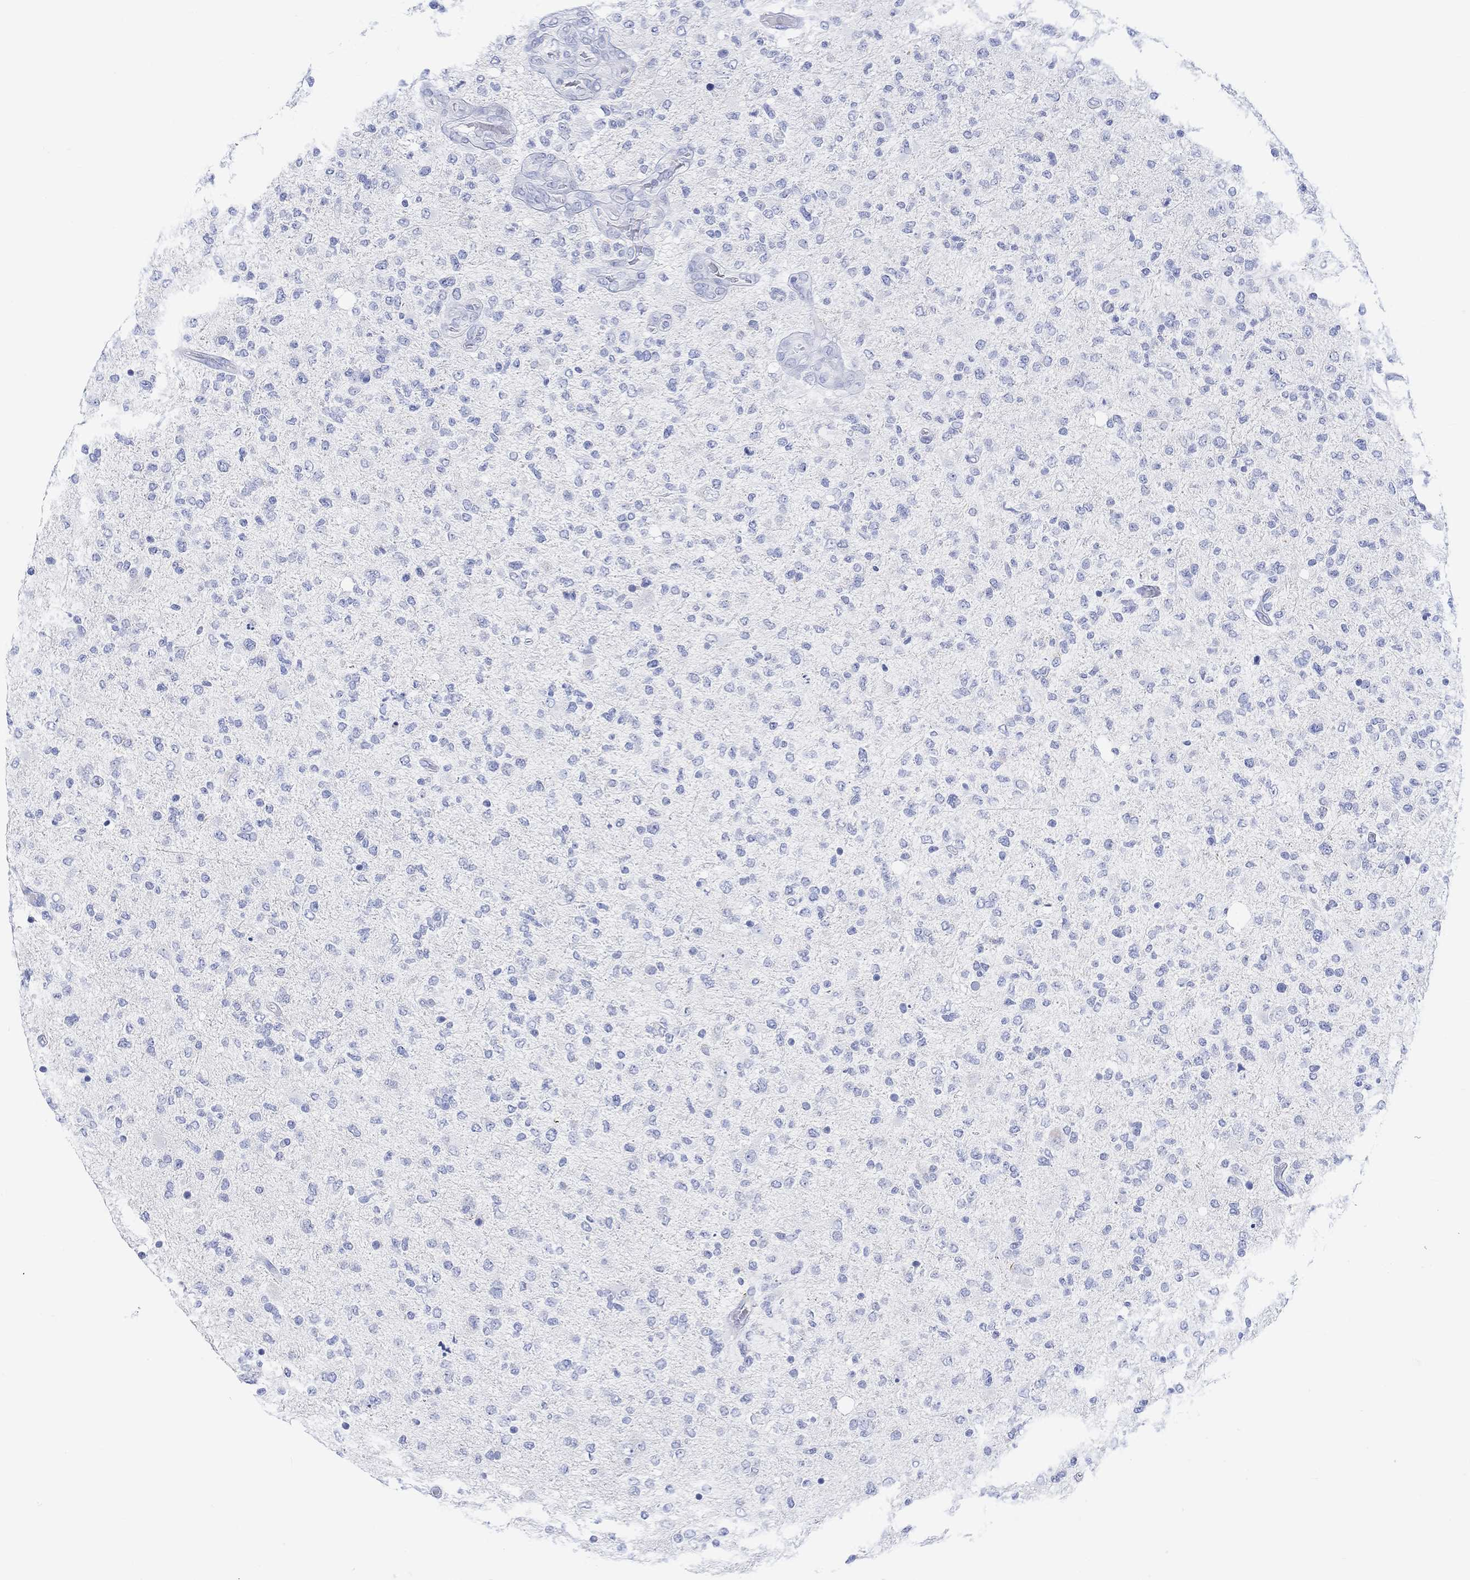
{"staining": {"intensity": "negative", "quantity": "none", "location": "none"}, "tissue": "glioma", "cell_type": "Tumor cells", "image_type": "cancer", "snomed": [{"axis": "morphology", "description": "Glioma, malignant, High grade"}, {"axis": "topography", "description": "Cerebral cortex"}], "caption": "IHC of glioma demonstrates no expression in tumor cells.", "gene": "CALCA", "patient": {"sex": "male", "age": 70}}